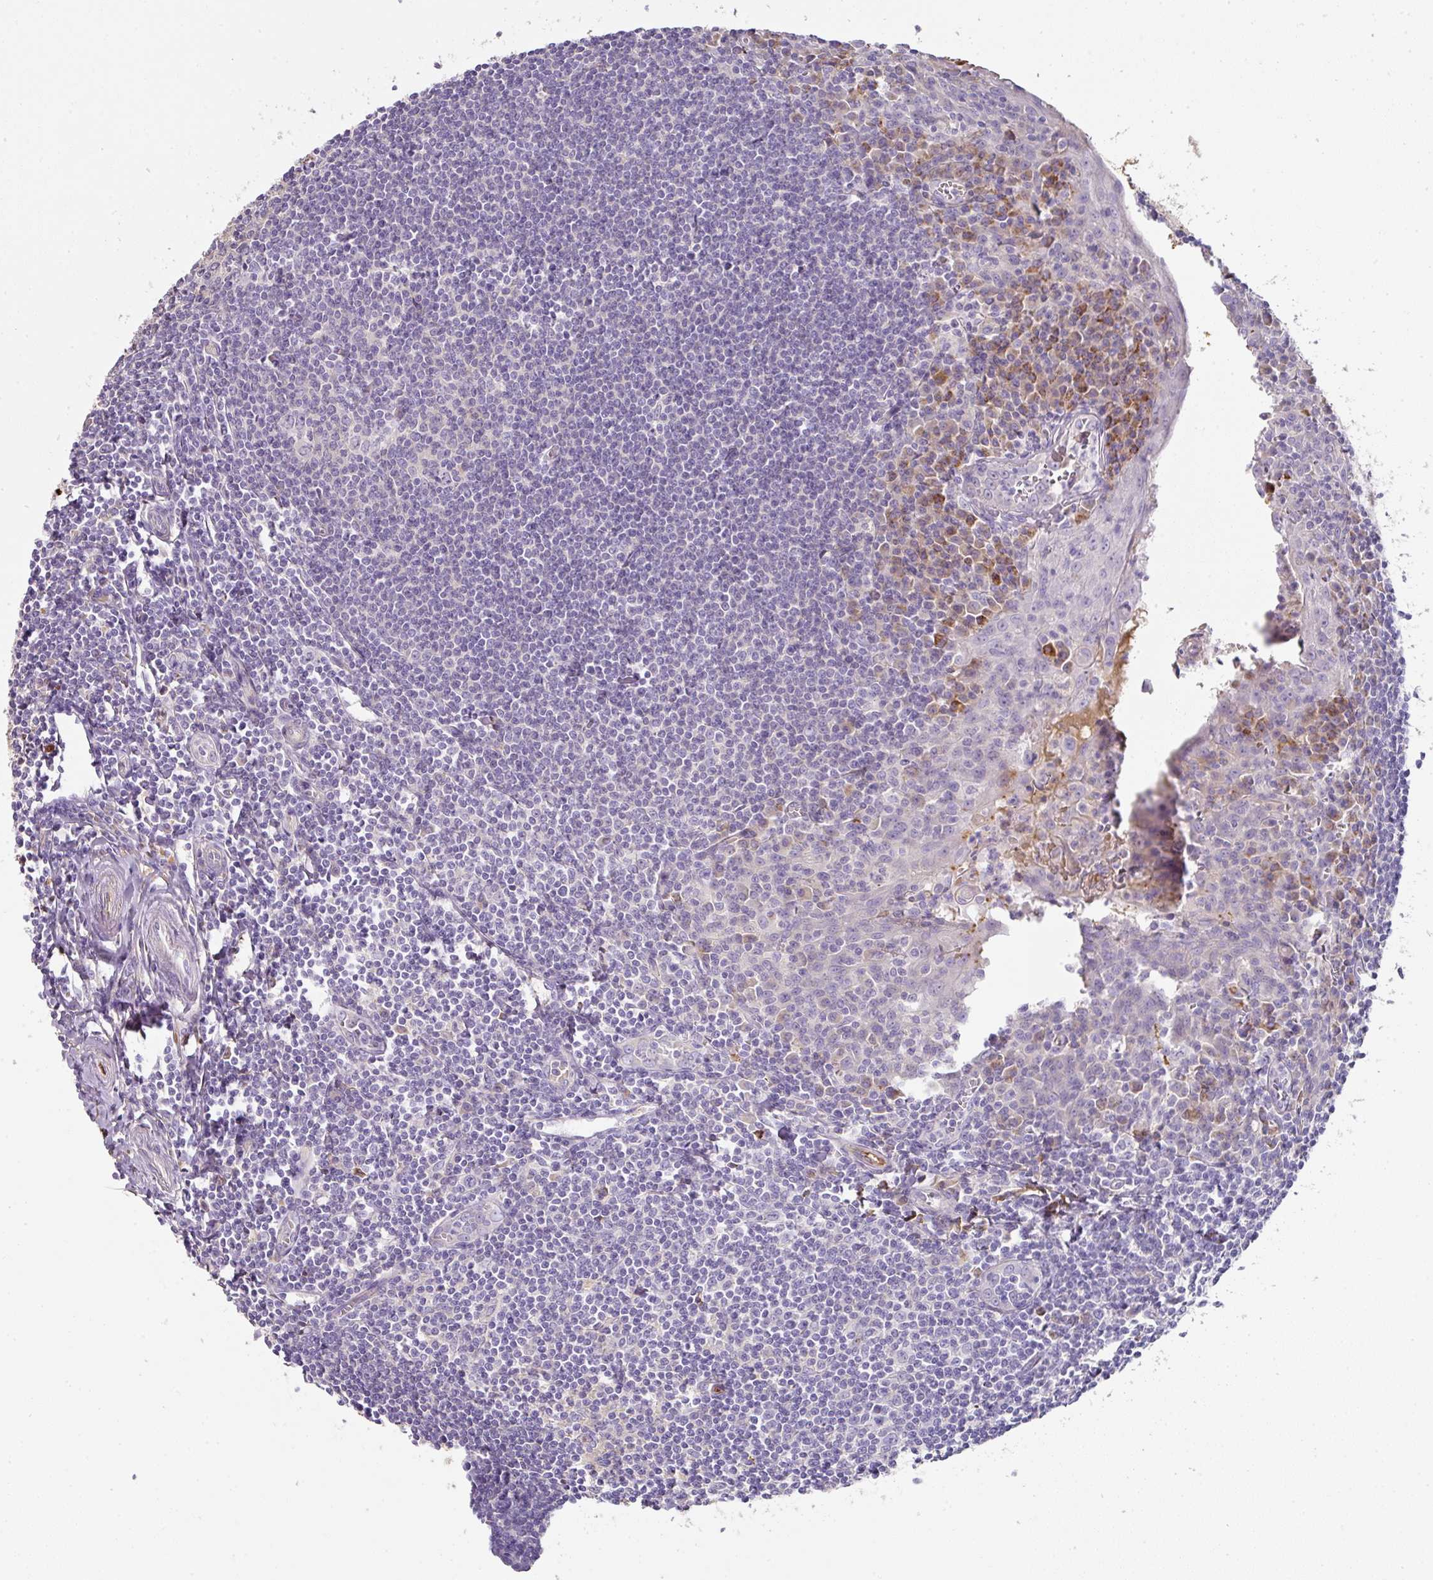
{"staining": {"intensity": "negative", "quantity": "none", "location": "none"}, "tissue": "tonsil", "cell_type": "Germinal center cells", "image_type": "normal", "snomed": [{"axis": "morphology", "description": "Normal tissue, NOS"}, {"axis": "topography", "description": "Tonsil"}], "caption": "Immunohistochemical staining of normal human tonsil demonstrates no significant positivity in germinal center cells. (Immunohistochemistry (ihc), brightfield microscopy, high magnification).", "gene": "CCZ1B", "patient": {"sex": "male", "age": 27}}